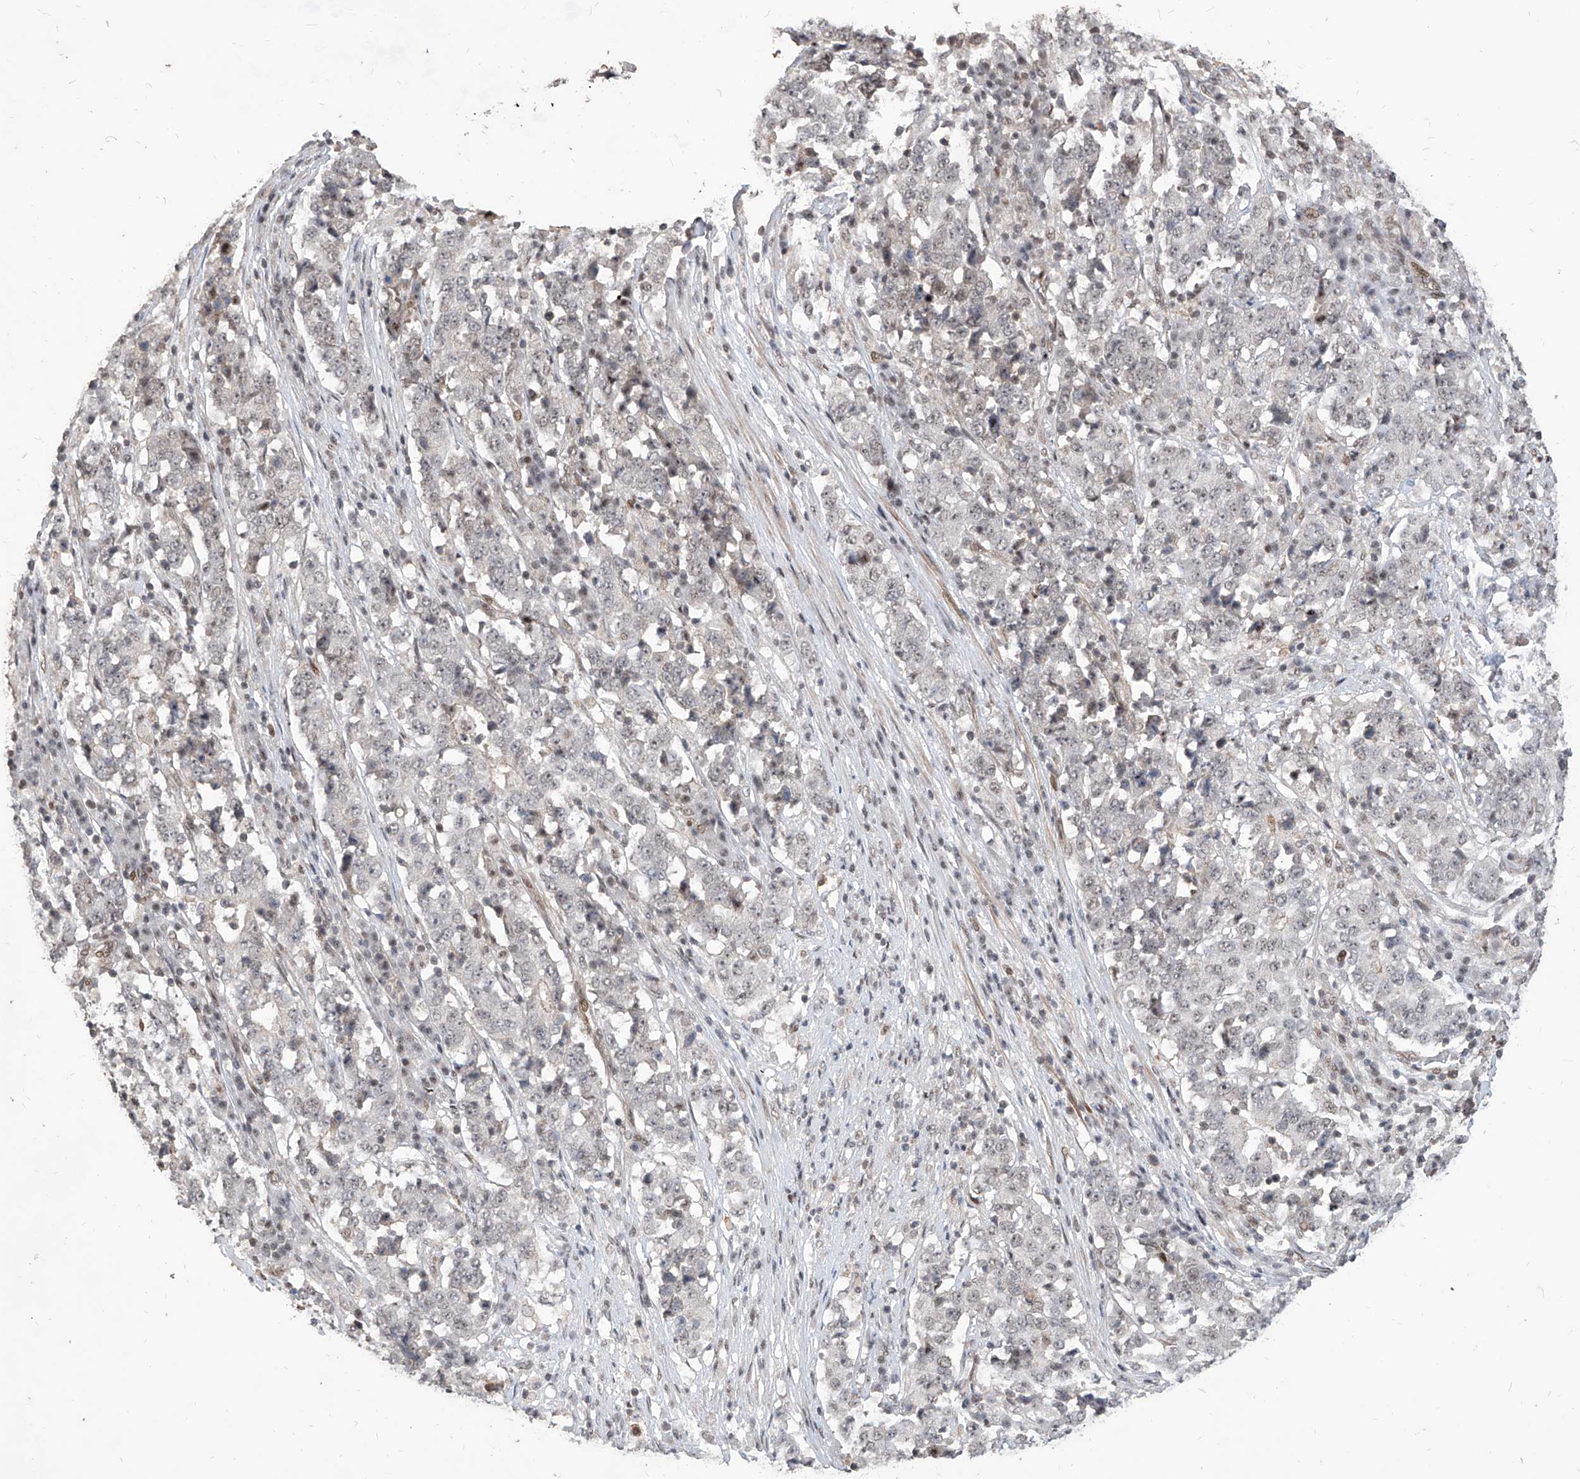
{"staining": {"intensity": "negative", "quantity": "none", "location": "none"}, "tissue": "stomach cancer", "cell_type": "Tumor cells", "image_type": "cancer", "snomed": [{"axis": "morphology", "description": "Adenocarcinoma, NOS"}, {"axis": "topography", "description": "Stomach"}], "caption": "Immunohistochemistry (IHC) micrograph of human stomach adenocarcinoma stained for a protein (brown), which shows no staining in tumor cells. (Immunohistochemistry, brightfield microscopy, high magnification).", "gene": "IRF2", "patient": {"sex": "male", "age": 59}}